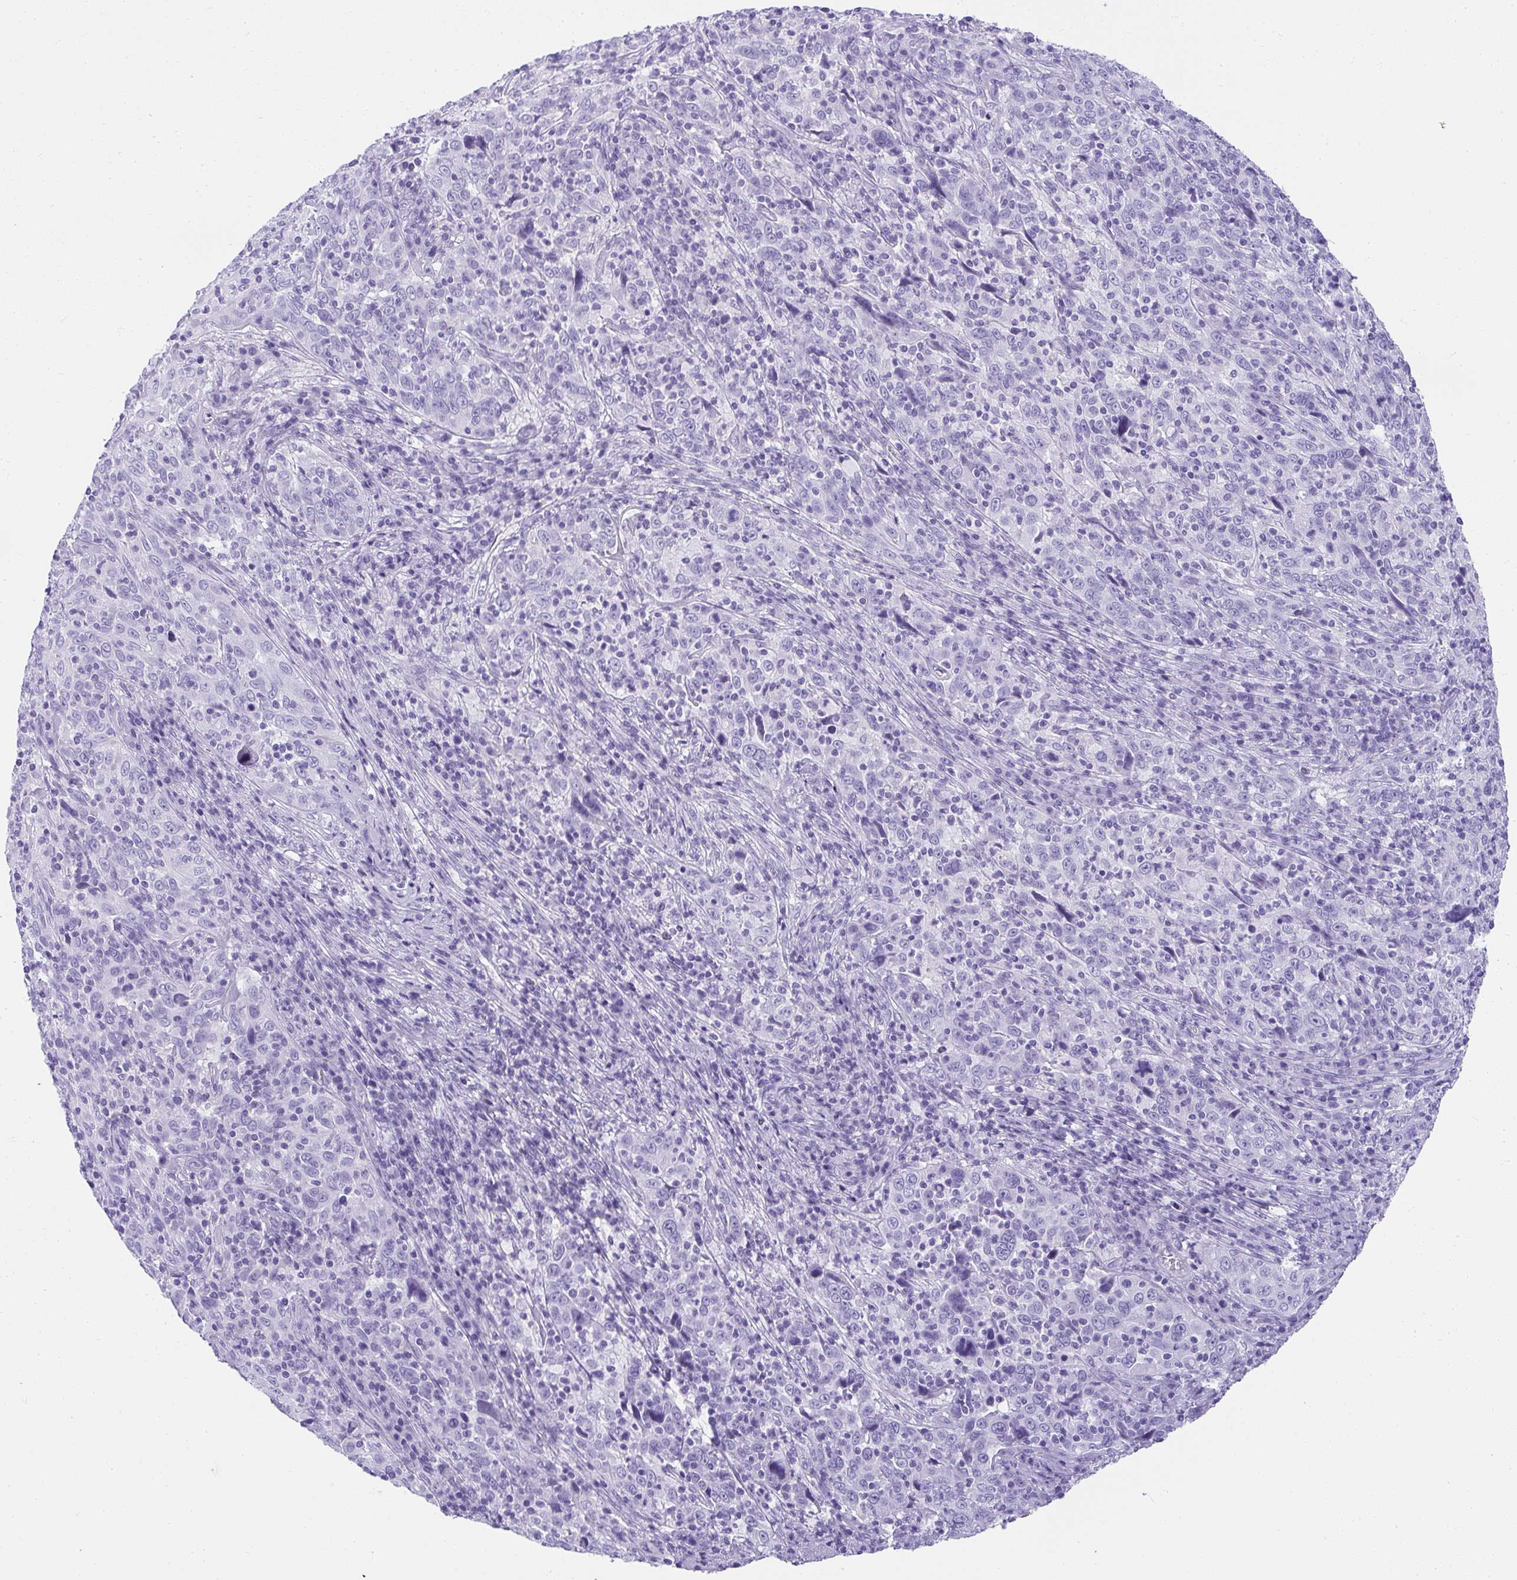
{"staining": {"intensity": "negative", "quantity": "none", "location": "none"}, "tissue": "cervical cancer", "cell_type": "Tumor cells", "image_type": "cancer", "snomed": [{"axis": "morphology", "description": "Squamous cell carcinoma, NOS"}, {"axis": "topography", "description": "Cervix"}], "caption": "Tumor cells show no significant protein expression in cervical squamous cell carcinoma.", "gene": "AVIL", "patient": {"sex": "female", "age": 46}}